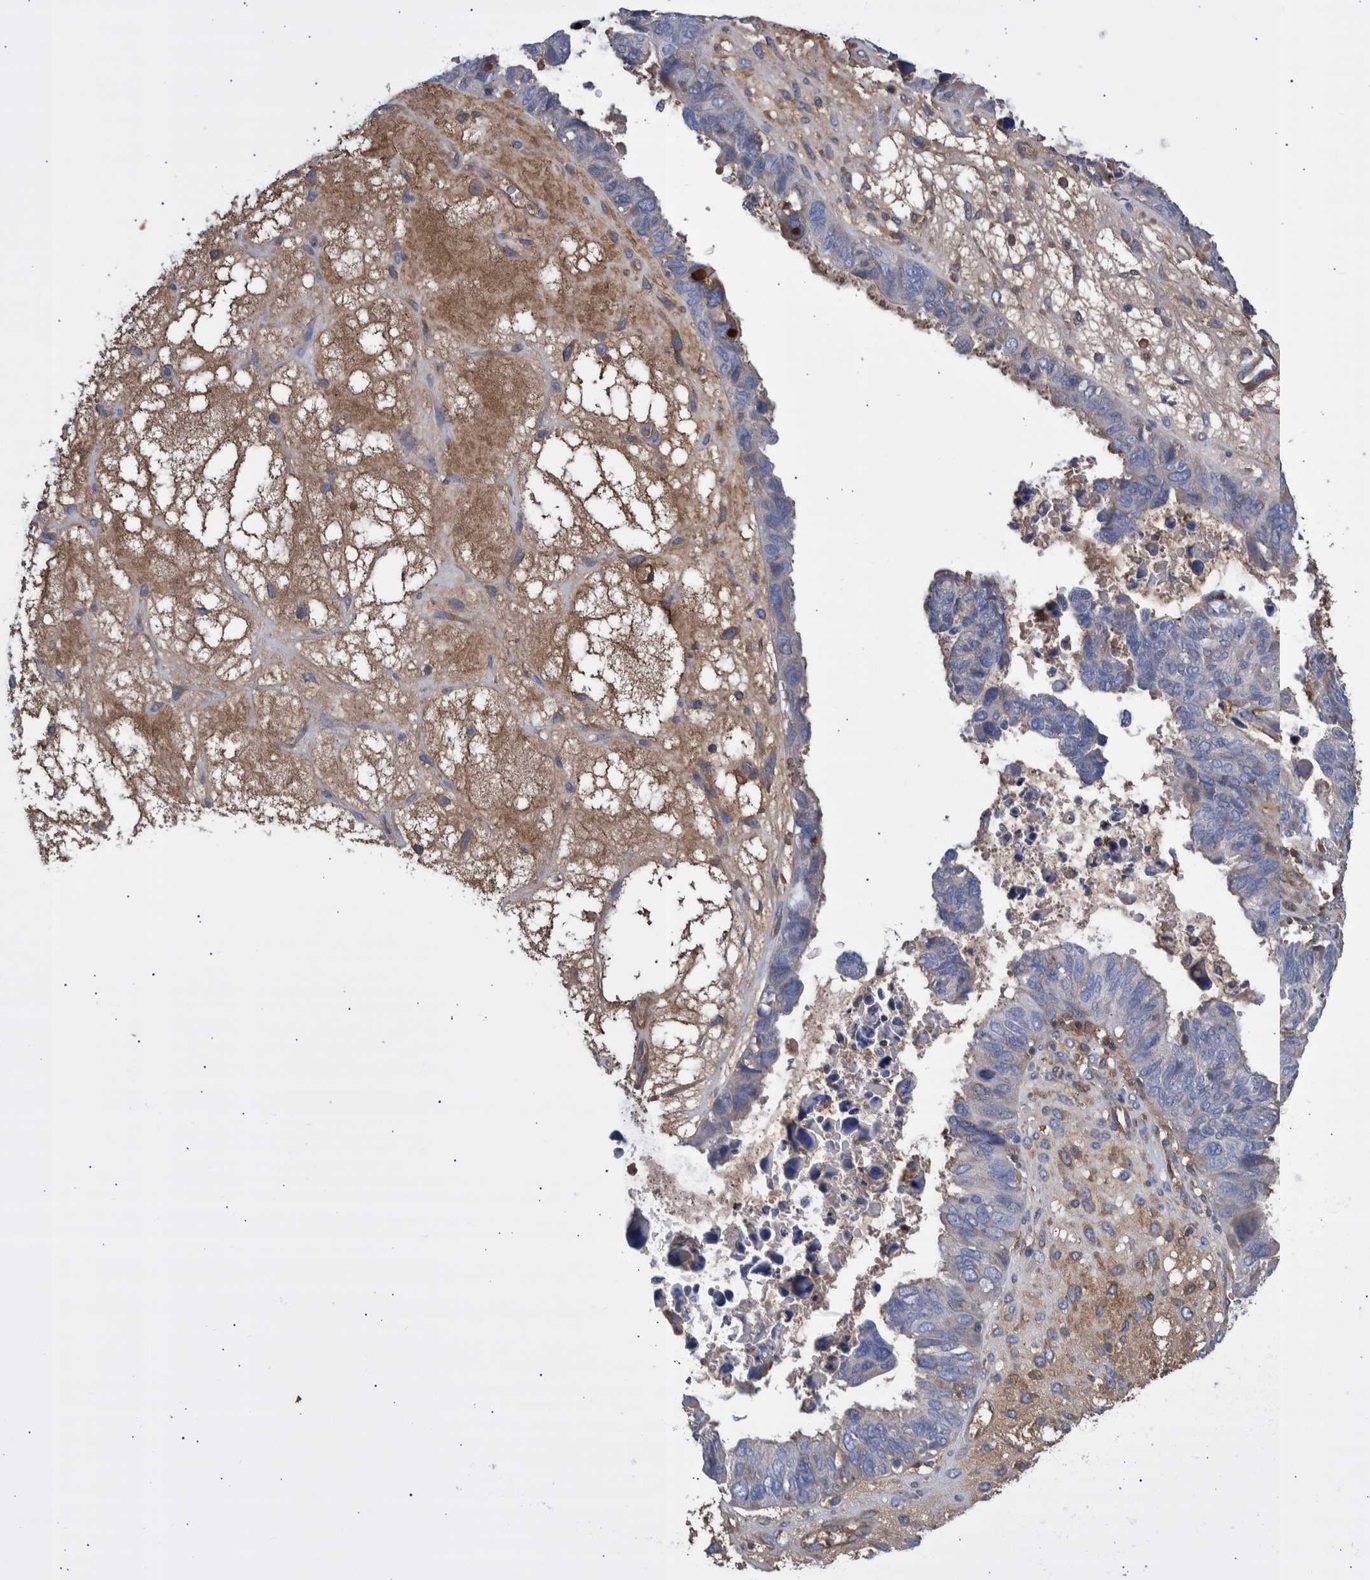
{"staining": {"intensity": "negative", "quantity": "none", "location": "none"}, "tissue": "ovarian cancer", "cell_type": "Tumor cells", "image_type": "cancer", "snomed": [{"axis": "morphology", "description": "Cystadenocarcinoma, serous, NOS"}, {"axis": "topography", "description": "Ovary"}], "caption": "This photomicrograph is of ovarian serous cystadenocarcinoma stained with immunohistochemistry to label a protein in brown with the nuclei are counter-stained blue. There is no staining in tumor cells.", "gene": "DLL4", "patient": {"sex": "female", "age": 79}}